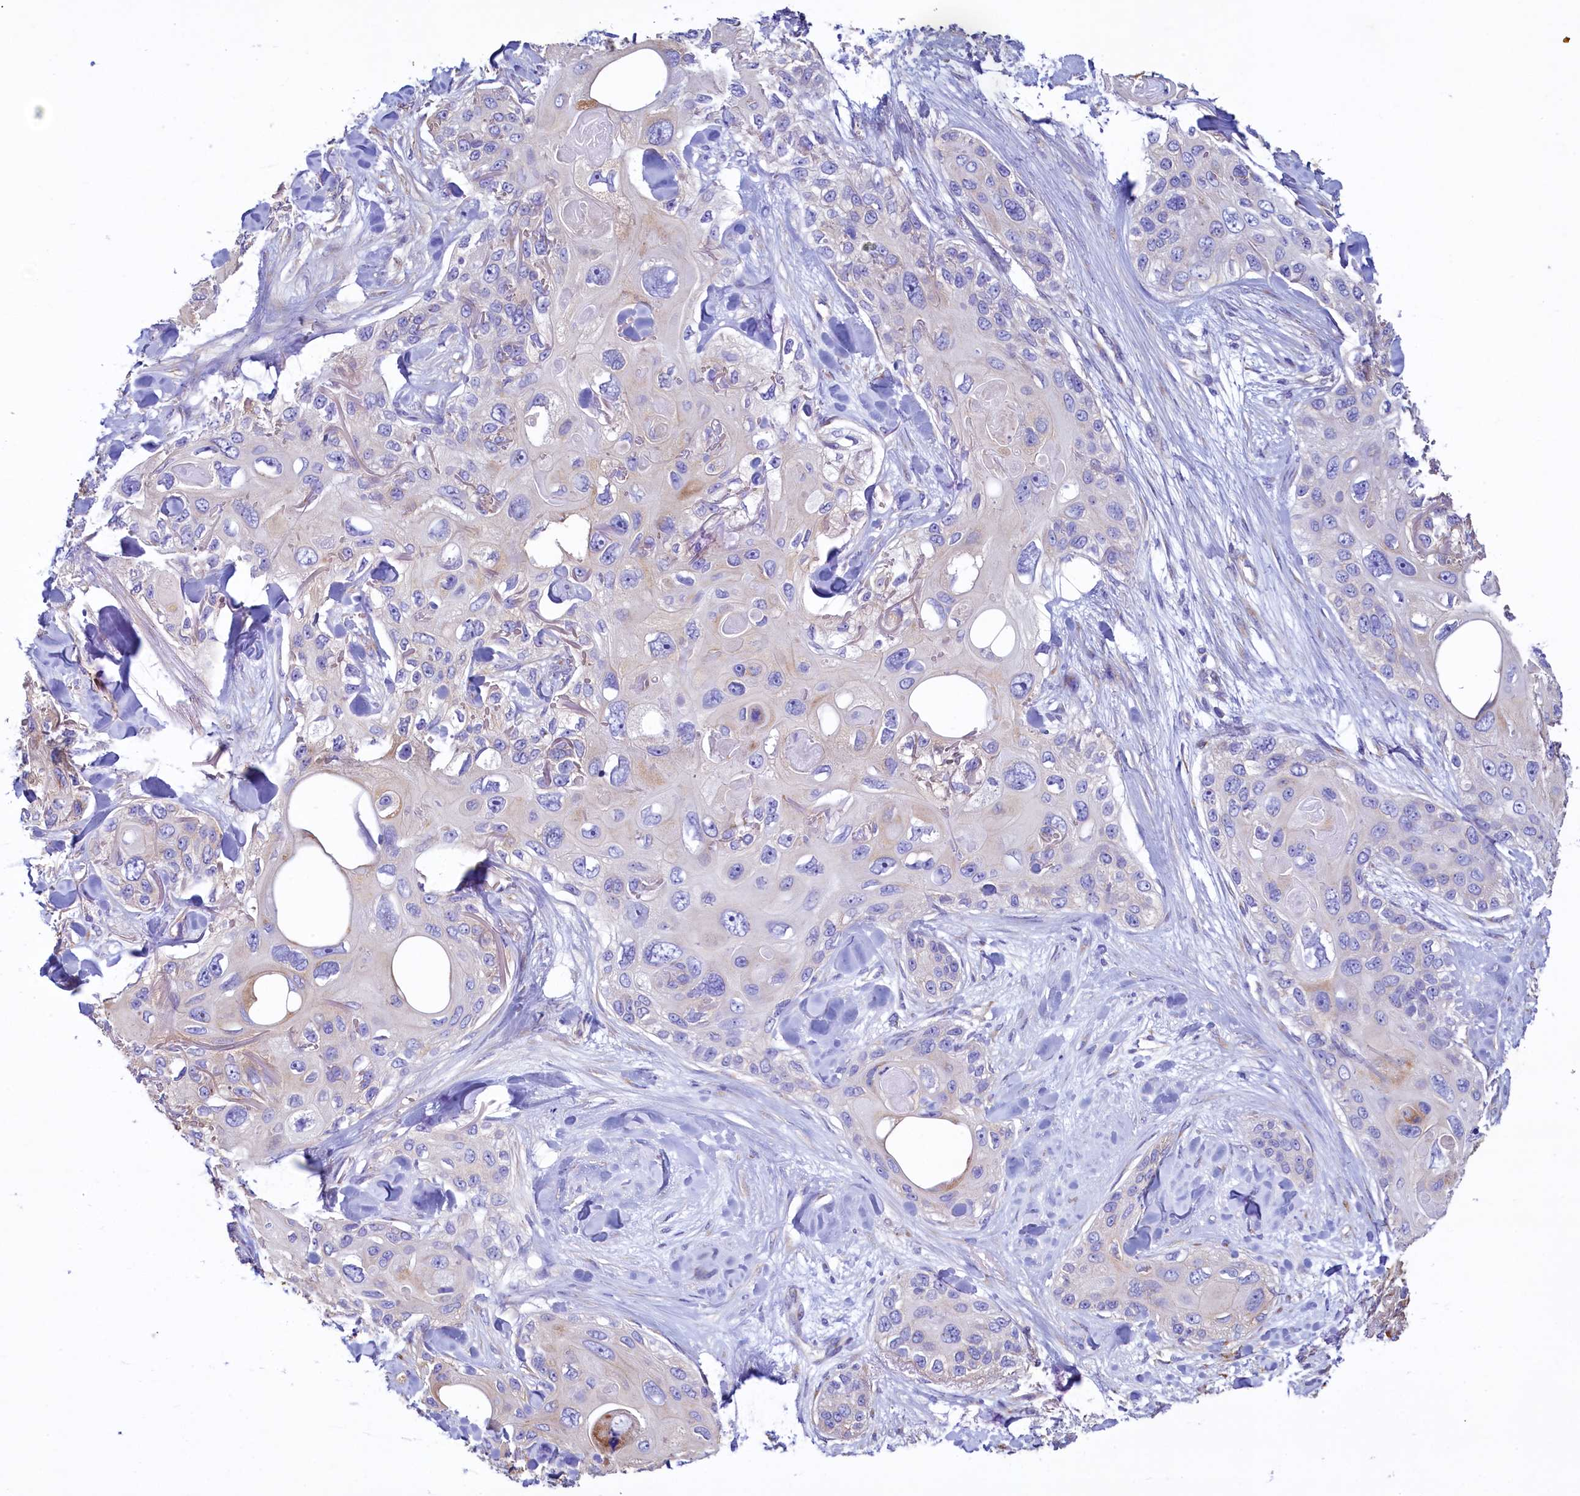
{"staining": {"intensity": "weak", "quantity": "<25%", "location": "cytoplasmic/membranous"}, "tissue": "skin cancer", "cell_type": "Tumor cells", "image_type": "cancer", "snomed": [{"axis": "morphology", "description": "Normal tissue, NOS"}, {"axis": "morphology", "description": "Squamous cell carcinoma, NOS"}, {"axis": "topography", "description": "Skin"}], "caption": "An immunohistochemistry (IHC) histopathology image of skin squamous cell carcinoma is shown. There is no staining in tumor cells of skin squamous cell carcinoma. (DAB (3,3'-diaminobenzidine) IHC with hematoxylin counter stain).", "gene": "GPR21", "patient": {"sex": "male", "age": 72}}